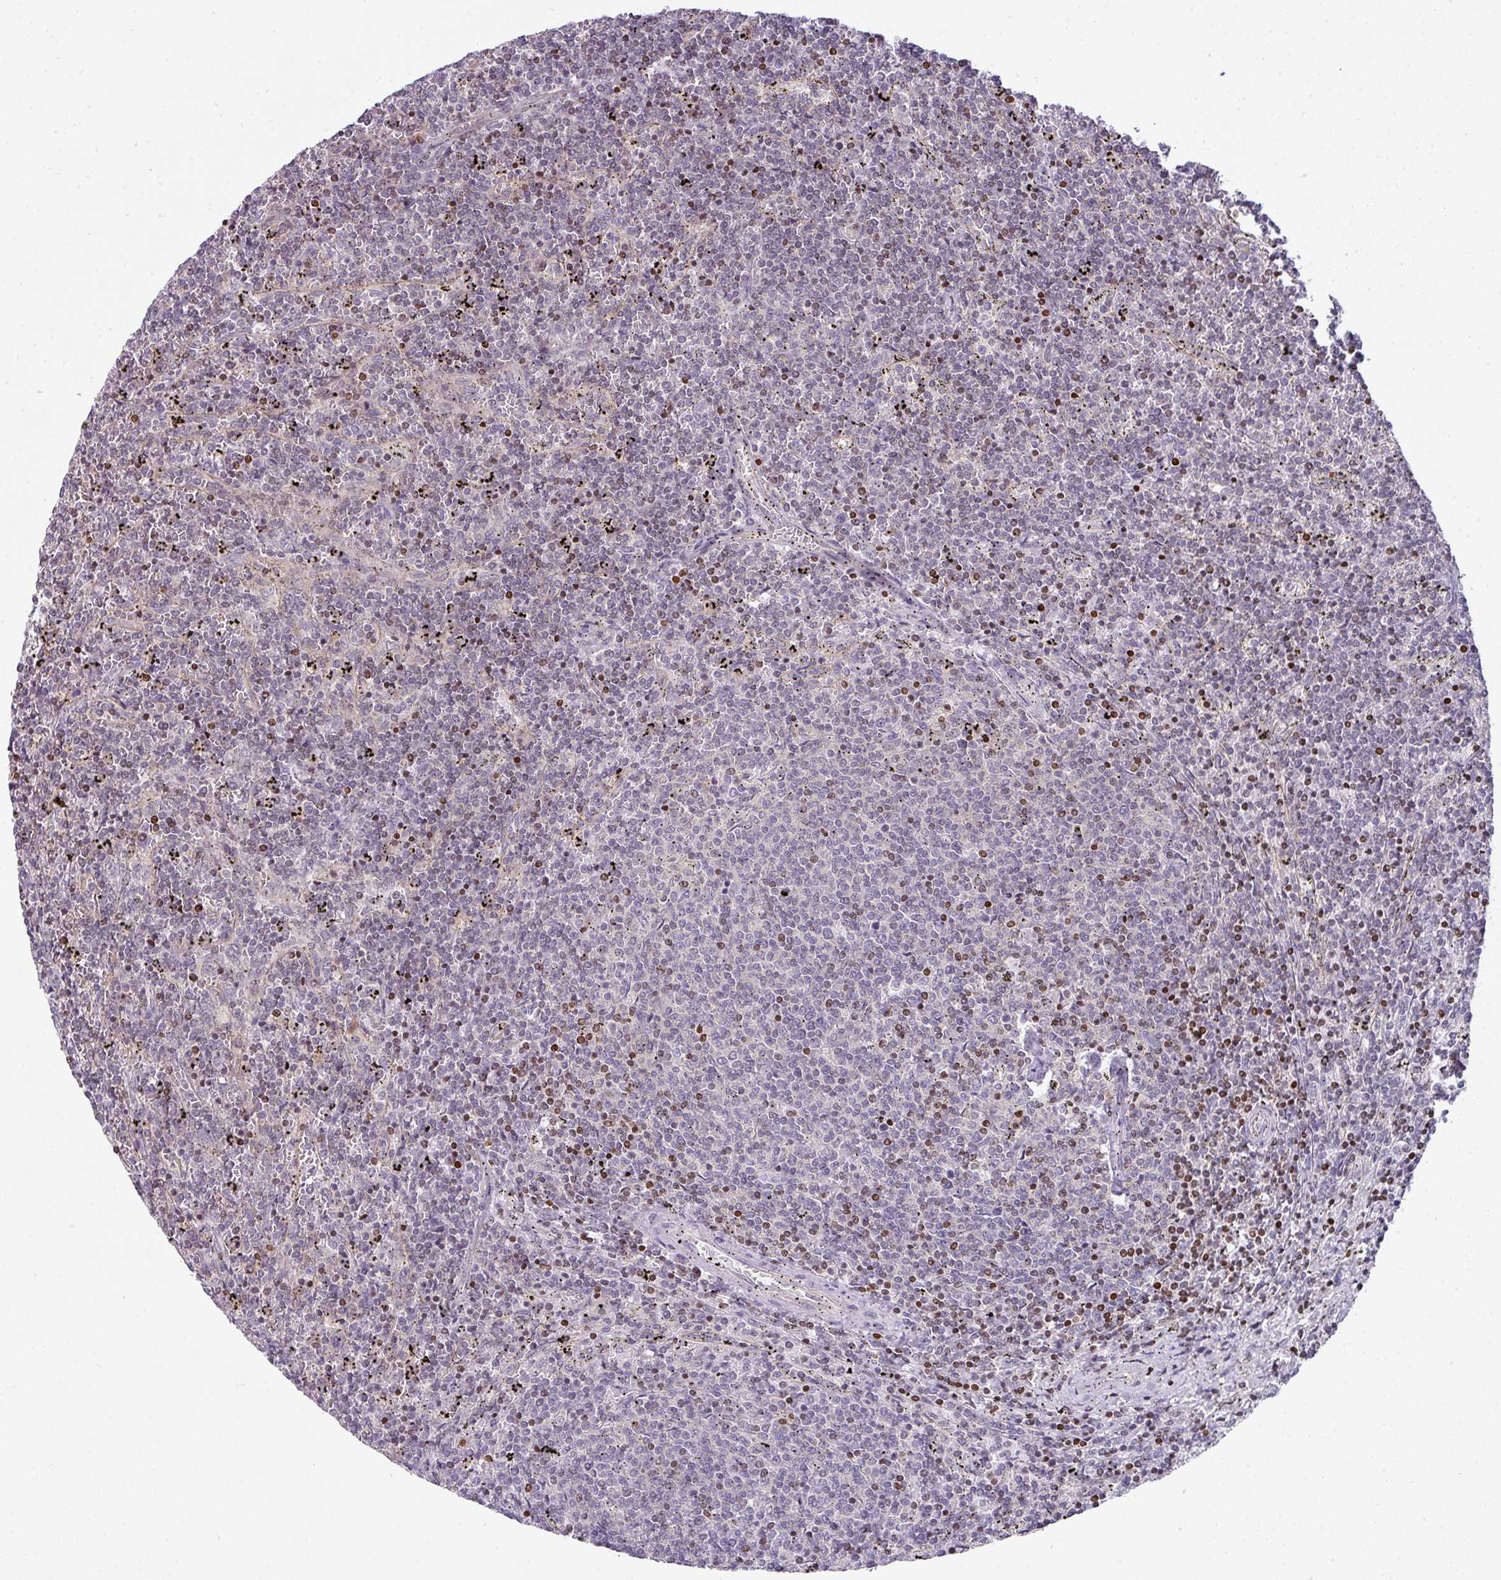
{"staining": {"intensity": "negative", "quantity": "none", "location": "none"}, "tissue": "lymphoma", "cell_type": "Tumor cells", "image_type": "cancer", "snomed": [{"axis": "morphology", "description": "Malignant lymphoma, non-Hodgkin's type, Low grade"}, {"axis": "topography", "description": "Spleen"}], "caption": "IHC image of neoplastic tissue: malignant lymphoma, non-Hodgkin's type (low-grade) stained with DAB (3,3'-diaminobenzidine) displays no significant protein positivity in tumor cells.", "gene": "STAT5A", "patient": {"sex": "female", "age": 50}}